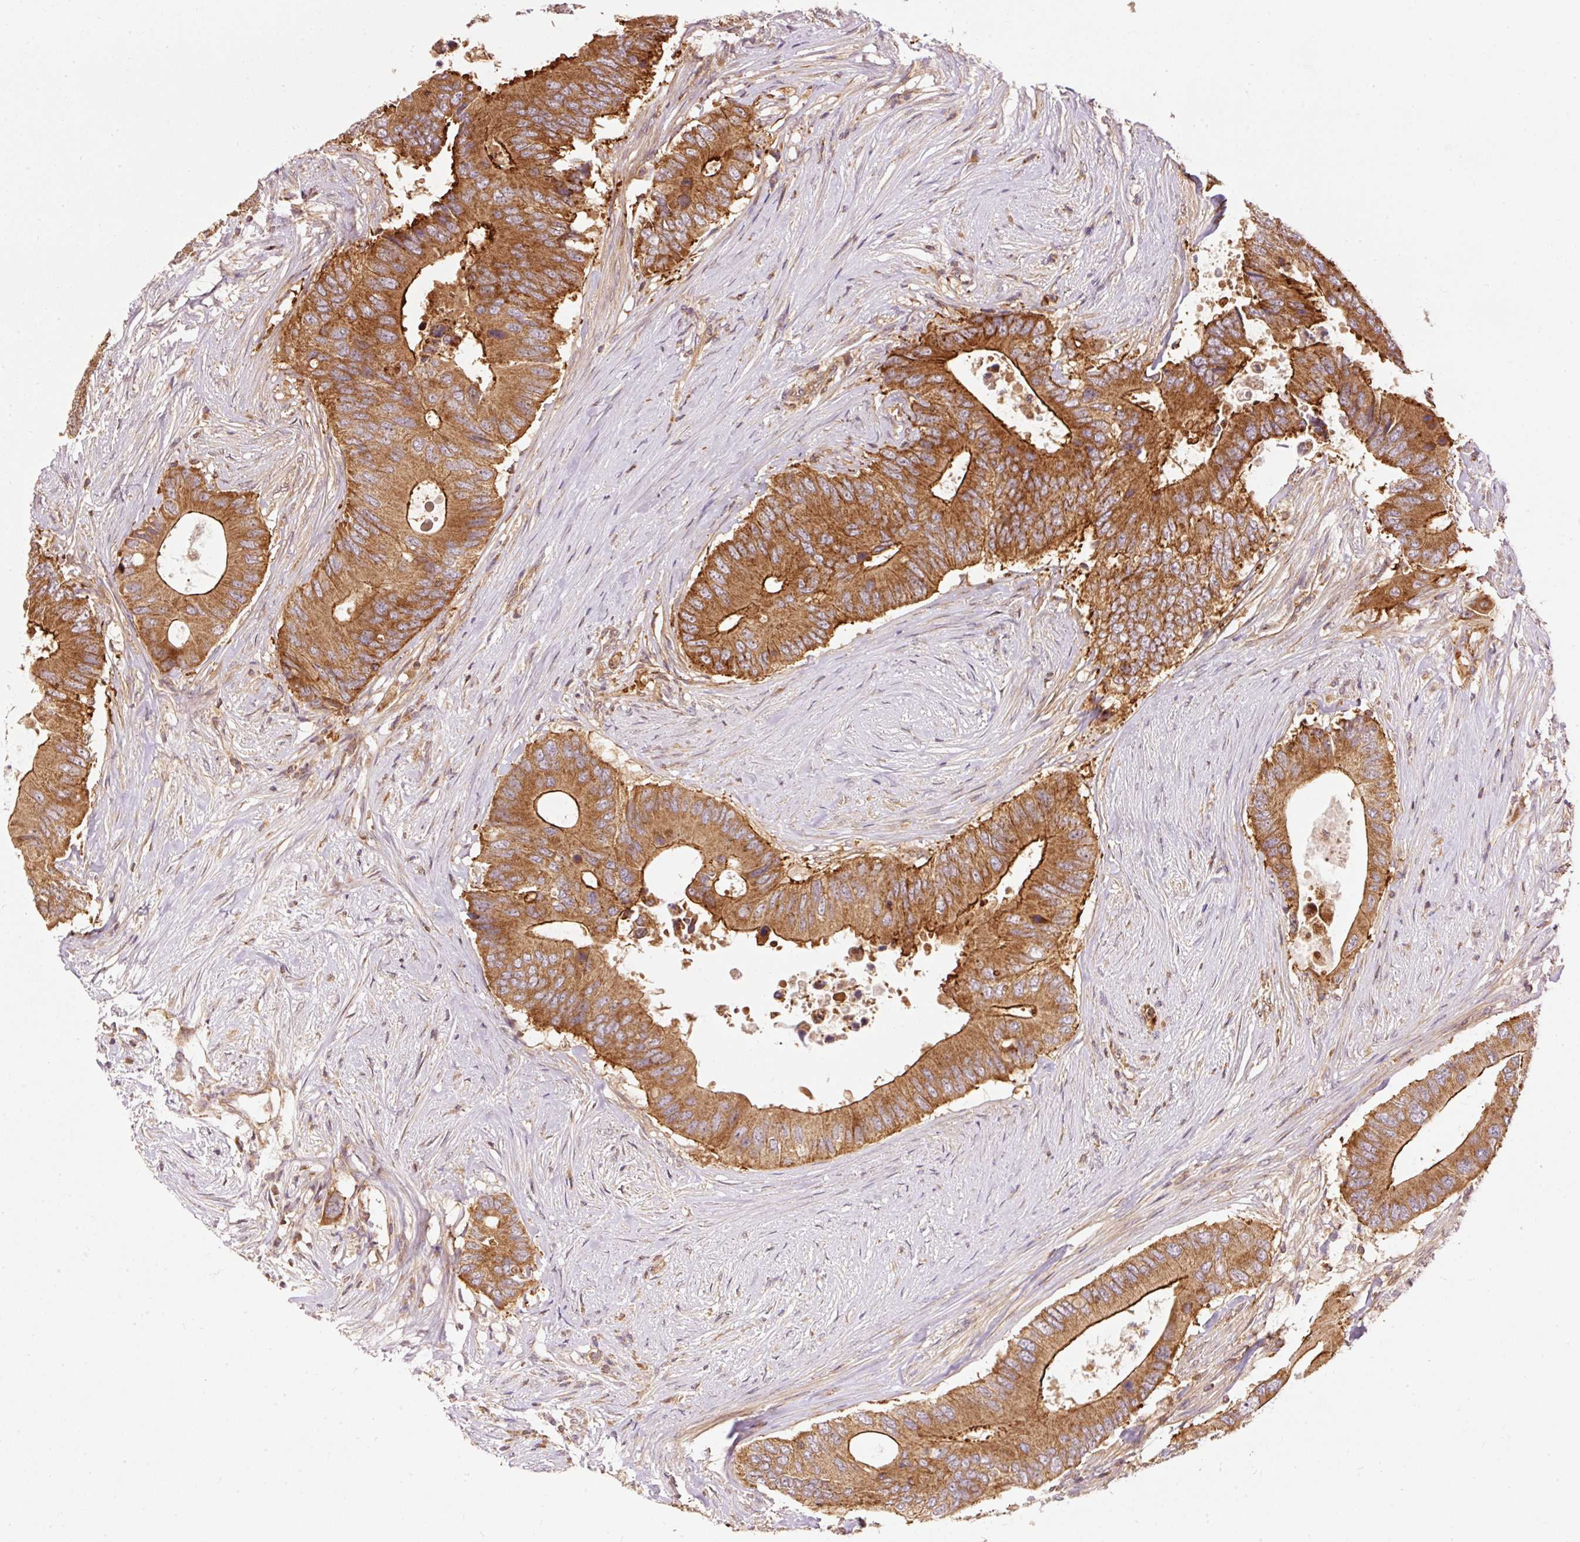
{"staining": {"intensity": "moderate", "quantity": ">75%", "location": "cytoplasmic/membranous"}, "tissue": "colorectal cancer", "cell_type": "Tumor cells", "image_type": "cancer", "snomed": [{"axis": "morphology", "description": "Adenocarcinoma, NOS"}, {"axis": "topography", "description": "Colon"}], "caption": "This is an image of immunohistochemistry (IHC) staining of colorectal cancer, which shows moderate positivity in the cytoplasmic/membranous of tumor cells.", "gene": "ADCY4", "patient": {"sex": "male", "age": 71}}